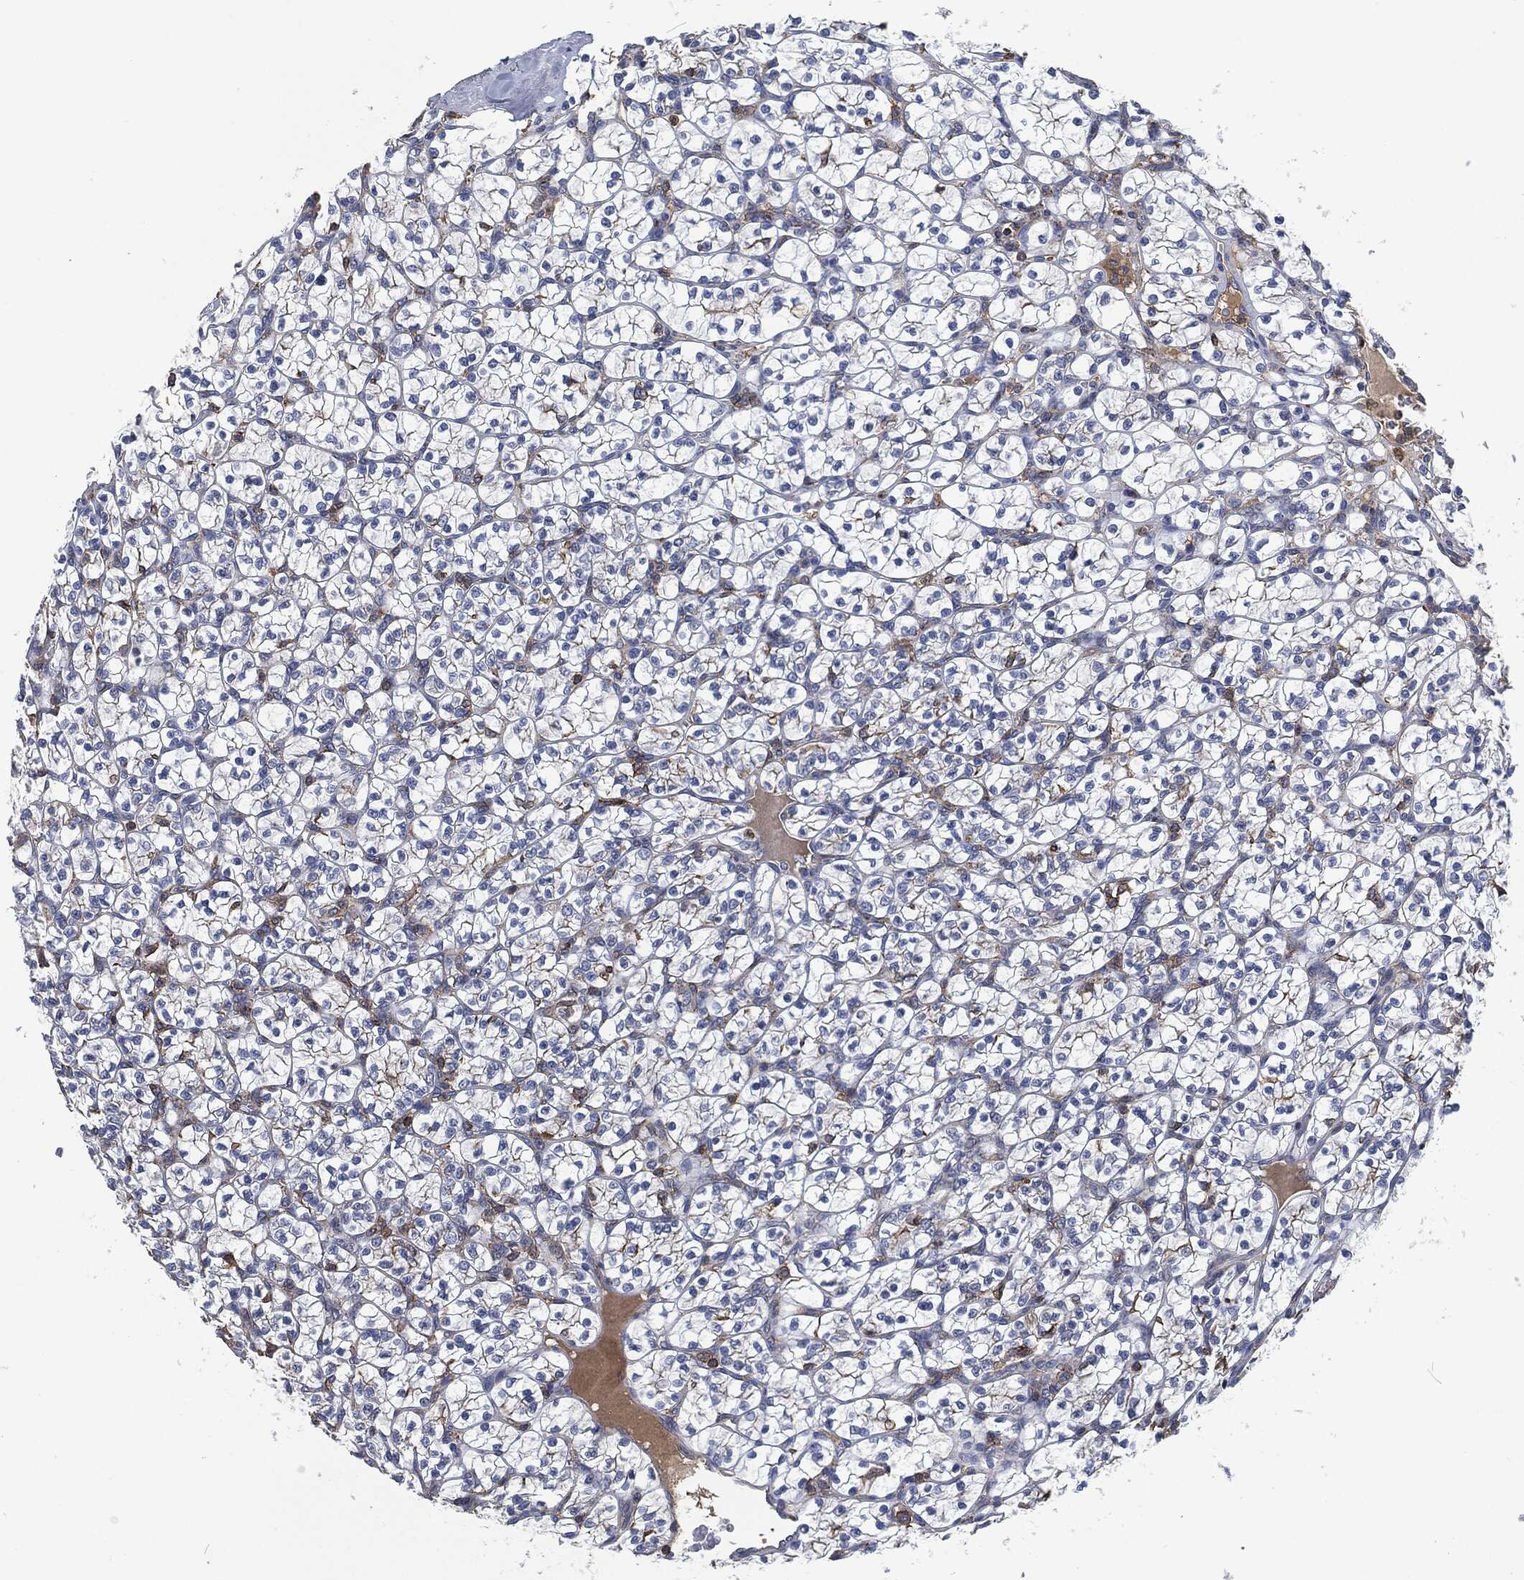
{"staining": {"intensity": "moderate", "quantity": "<25%", "location": "cytoplasmic/membranous"}, "tissue": "renal cancer", "cell_type": "Tumor cells", "image_type": "cancer", "snomed": [{"axis": "morphology", "description": "Adenocarcinoma, NOS"}, {"axis": "topography", "description": "Kidney"}], "caption": "Immunohistochemical staining of human renal cancer demonstrates low levels of moderate cytoplasmic/membranous protein positivity in approximately <25% of tumor cells. (Stains: DAB (3,3'-diaminobenzidine) in brown, nuclei in blue, Microscopy: brightfield microscopy at high magnification).", "gene": "LGALS9", "patient": {"sex": "female", "age": 89}}